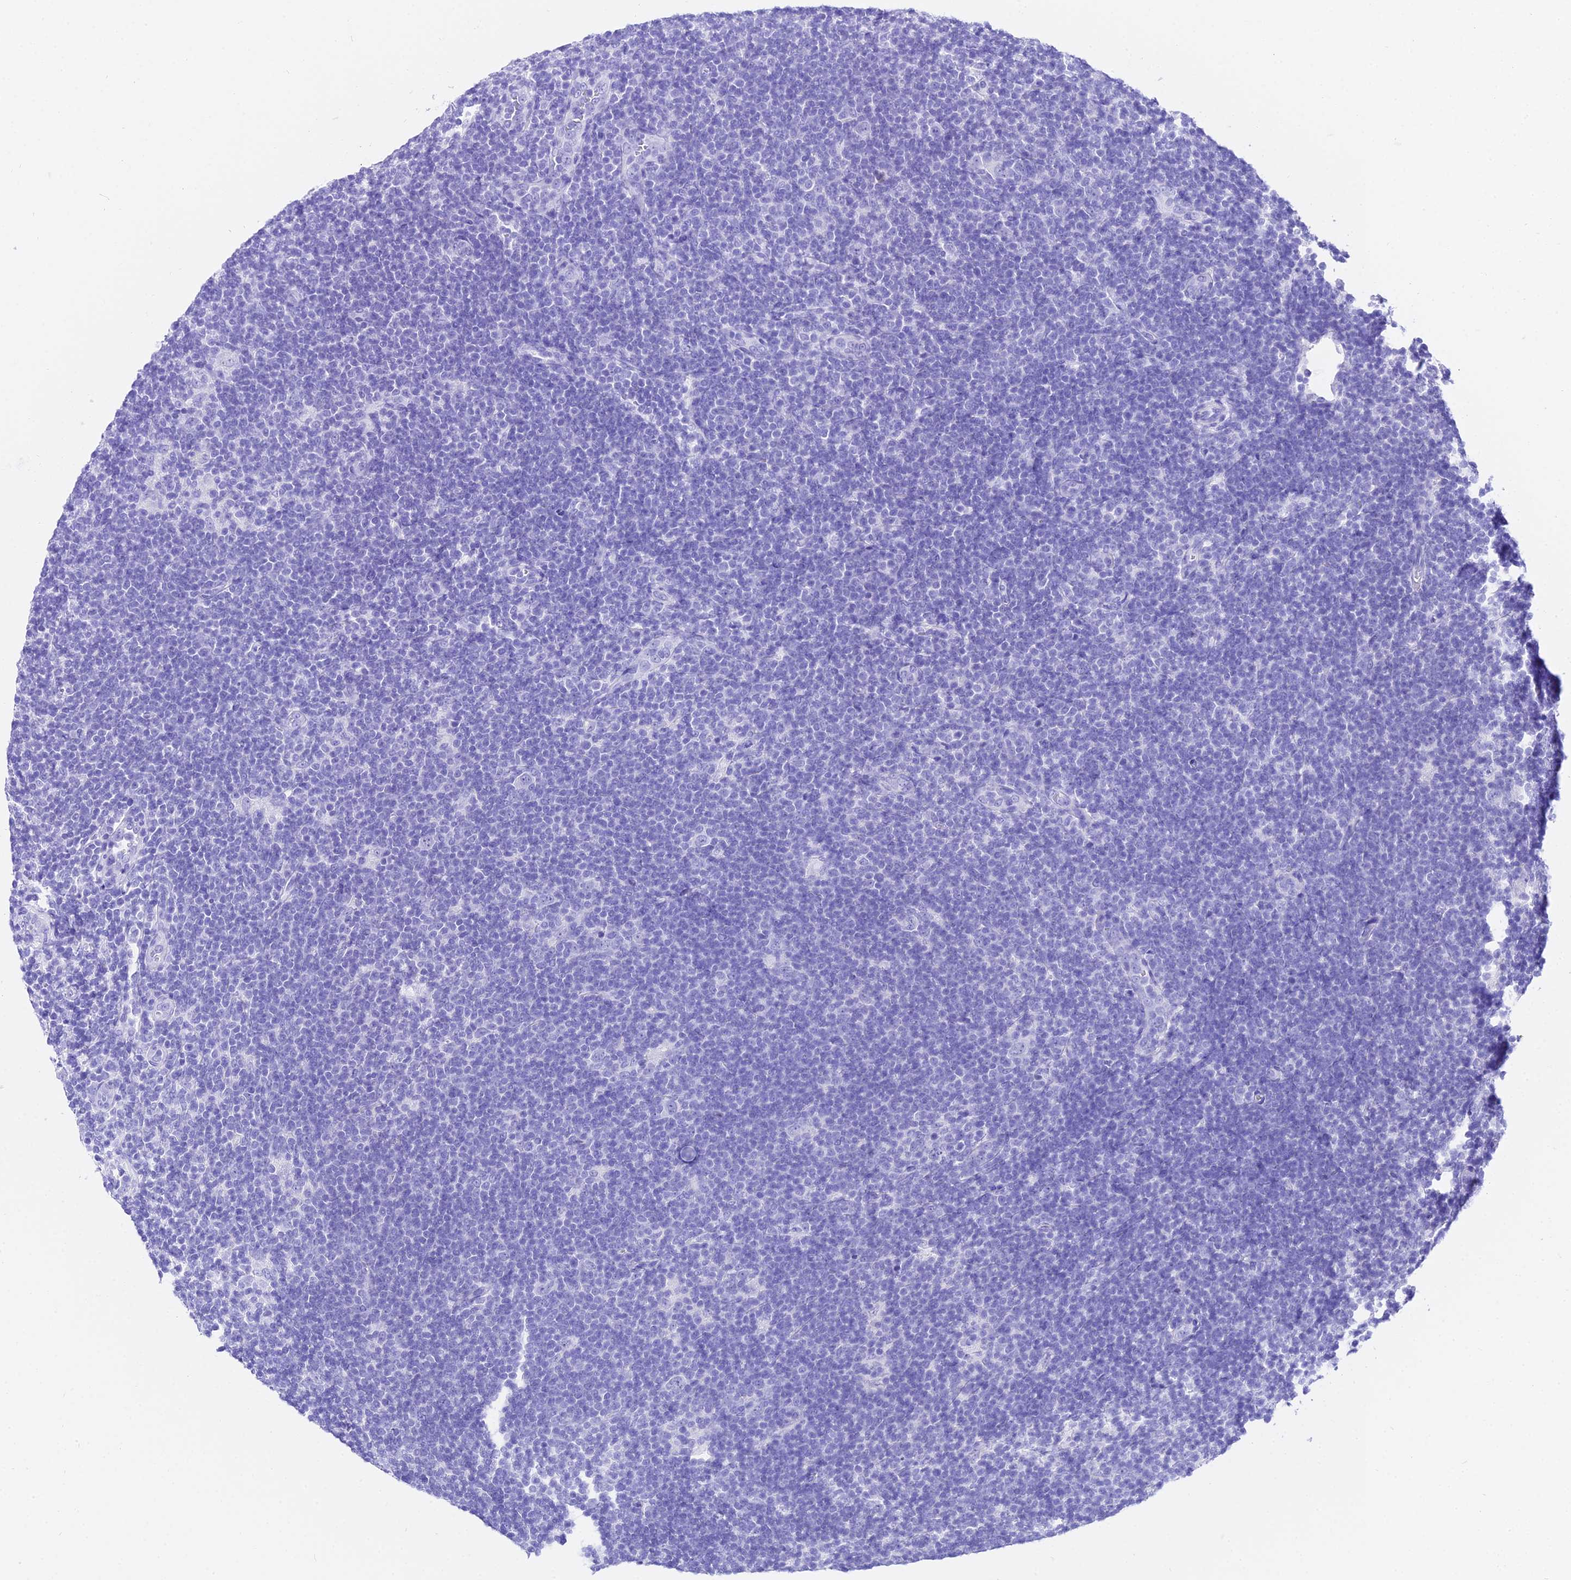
{"staining": {"intensity": "negative", "quantity": "none", "location": "none"}, "tissue": "lymphoma", "cell_type": "Tumor cells", "image_type": "cancer", "snomed": [{"axis": "morphology", "description": "Hodgkin's disease, NOS"}, {"axis": "topography", "description": "Lymph node"}], "caption": "Lymphoma stained for a protein using IHC exhibits no staining tumor cells.", "gene": "TRMT44", "patient": {"sex": "female", "age": 57}}